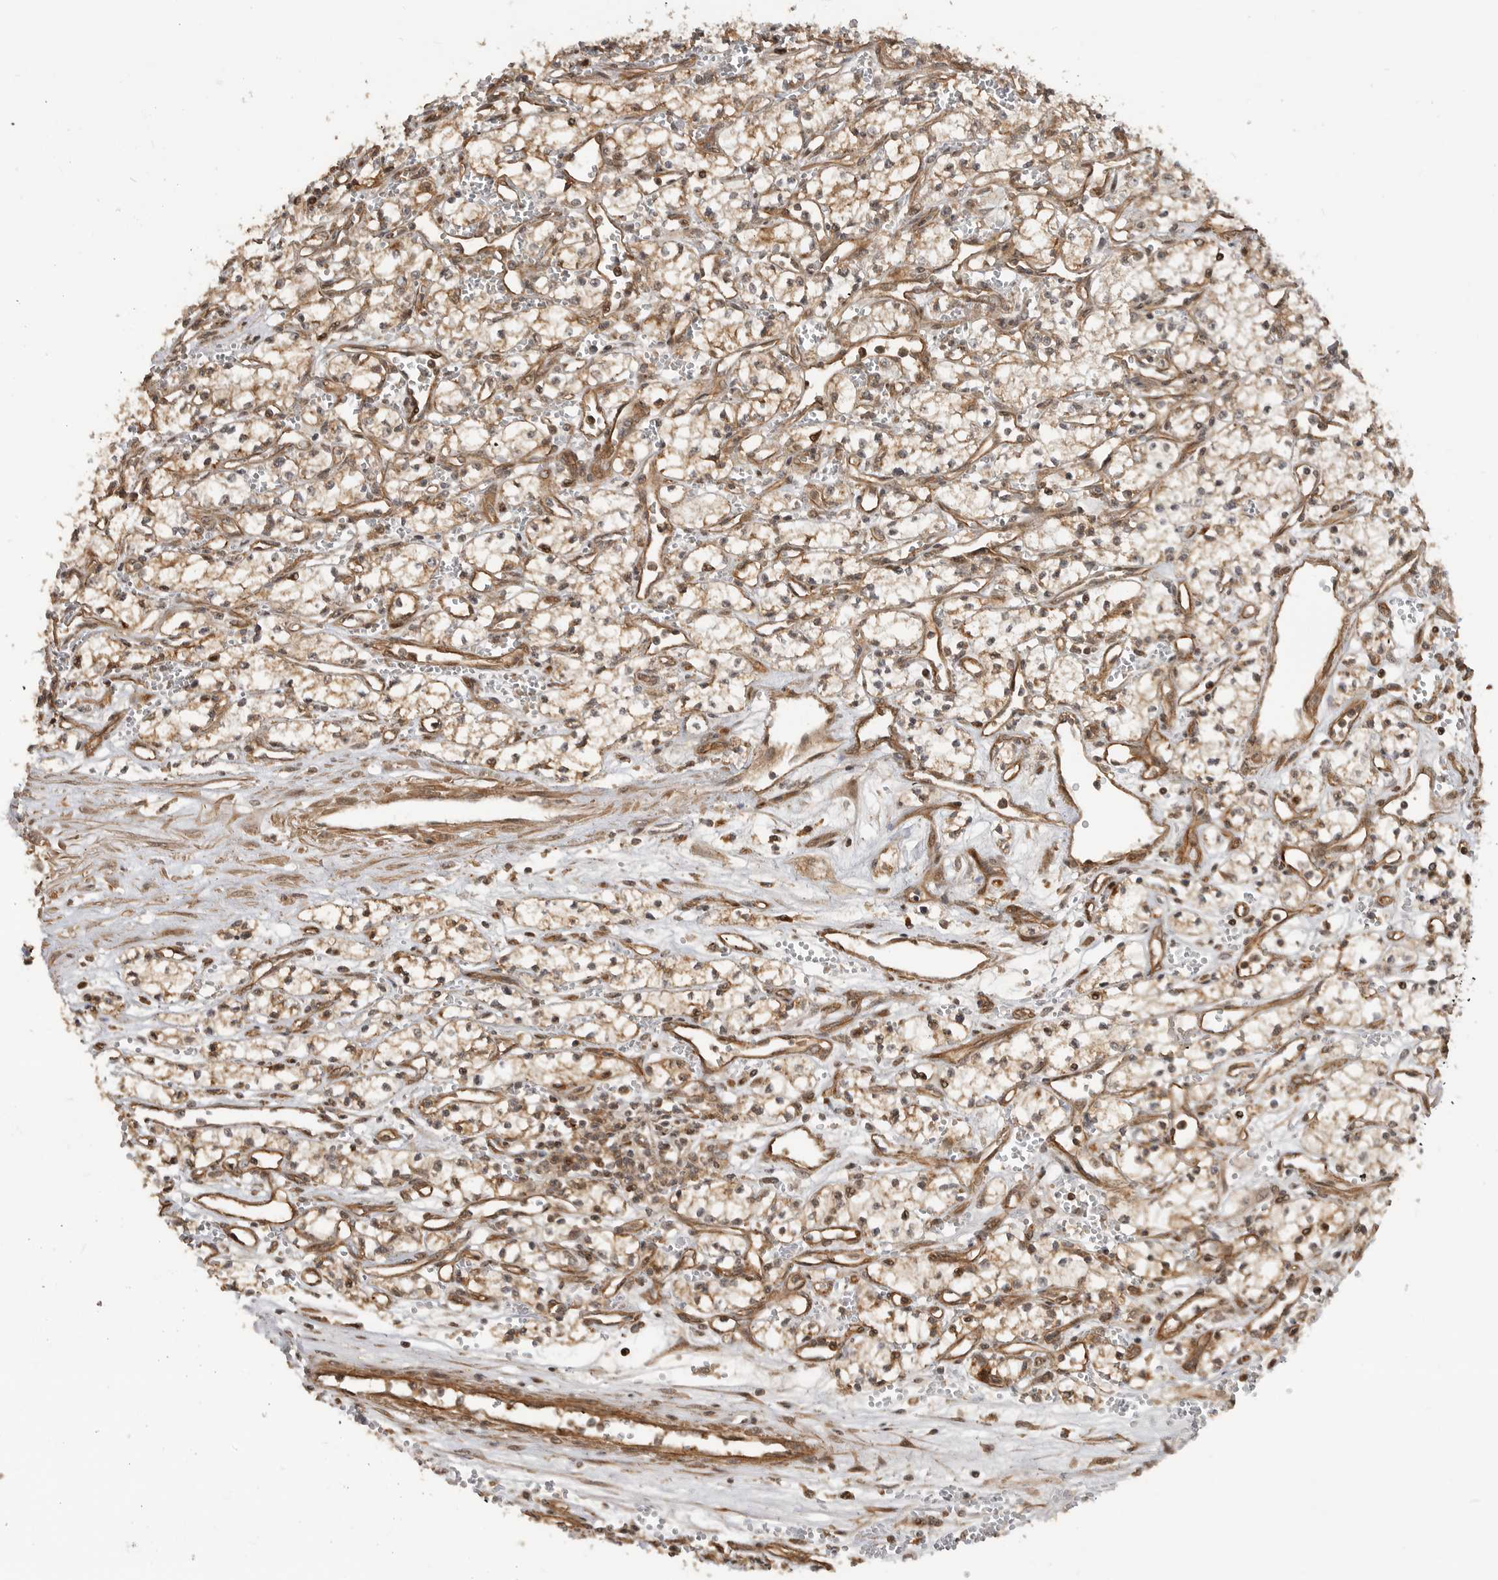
{"staining": {"intensity": "moderate", "quantity": ">75%", "location": "cytoplasmic/membranous"}, "tissue": "renal cancer", "cell_type": "Tumor cells", "image_type": "cancer", "snomed": [{"axis": "morphology", "description": "Adenocarcinoma, NOS"}, {"axis": "topography", "description": "Kidney"}], "caption": "IHC staining of adenocarcinoma (renal), which exhibits medium levels of moderate cytoplasmic/membranous positivity in approximately >75% of tumor cells indicating moderate cytoplasmic/membranous protein expression. The staining was performed using DAB (brown) for protein detection and nuclei were counterstained in hematoxylin (blue).", "gene": "ADPRS", "patient": {"sex": "male", "age": 59}}